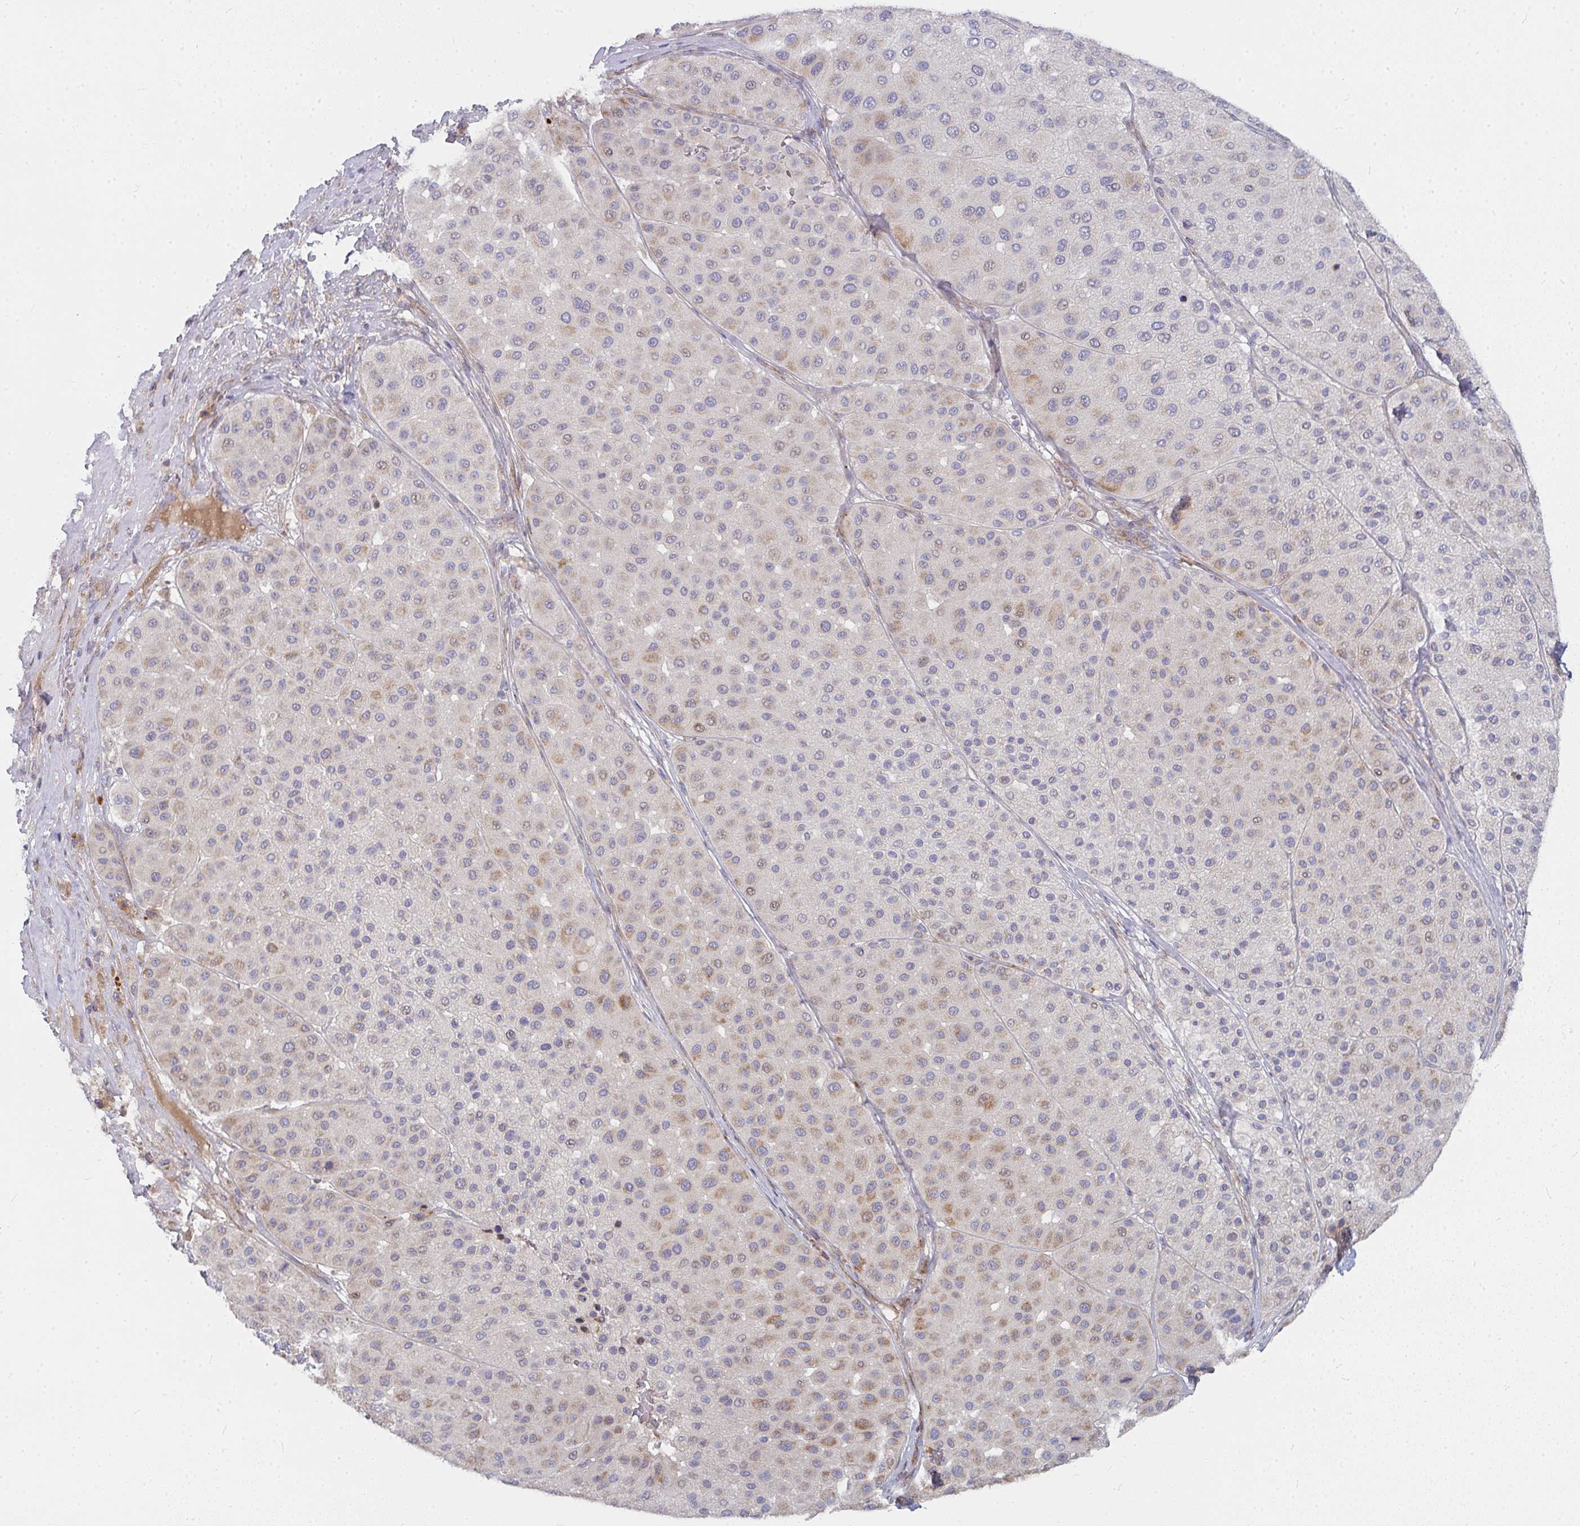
{"staining": {"intensity": "moderate", "quantity": "25%-75%", "location": "cytoplasmic/membranous,nuclear"}, "tissue": "melanoma", "cell_type": "Tumor cells", "image_type": "cancer", "snomed": [{"axis": "morphology", "description": "Malignant melanoma, Metastatic site"}, {"axis": "topography", "description": "Smooth muscle"}], "caption": "DAB immunohistochemical staining of melanoma reveals moderate cytoplasmic/membranous and nuclear protein expression in about 25%-75% of tumor cells.", "gene": "RHEBL1", "patient": {"sex": "male", "age": 41}}